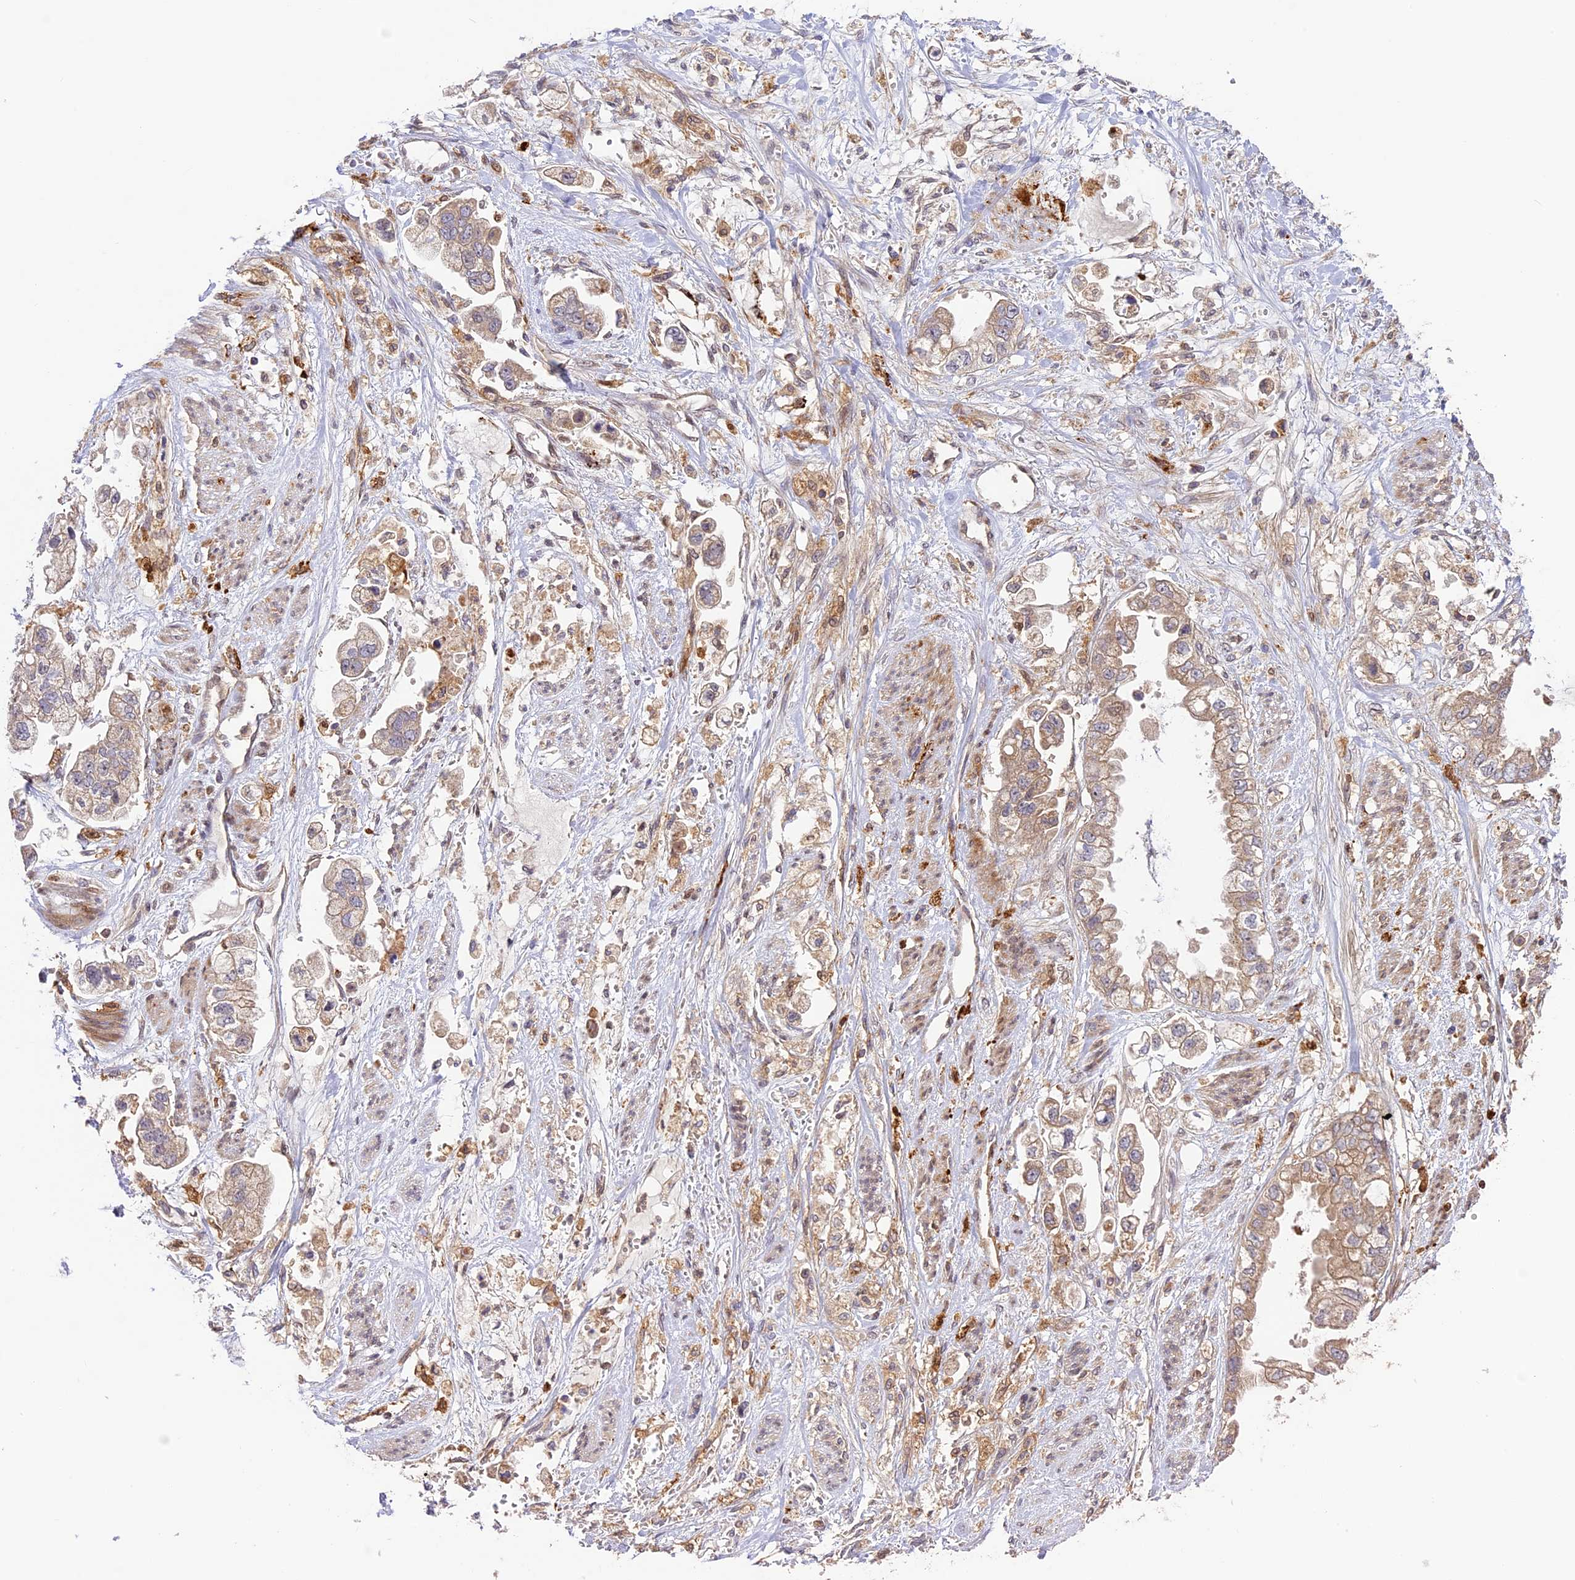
{"staining": {"intensity": "weak", "quantity": "<25%", "location": "cytoplasmic/membranous"}, "tissue": "stomach cancer", "cell_type": "Tumor cells", "image_type": "cancer", "snomed": [{"axis": "morphology", "description": "Adenocarcinoma, NOS"}, {"axis": "topography", "description": "Stomach"}], "caption": "Immunohistochemical staining of stomach cancer (adenocarcinoma) reveals no significant positivity in tumor cells.", "gene": "DGKH", "patient": {"sex": "male", "age": 62}}